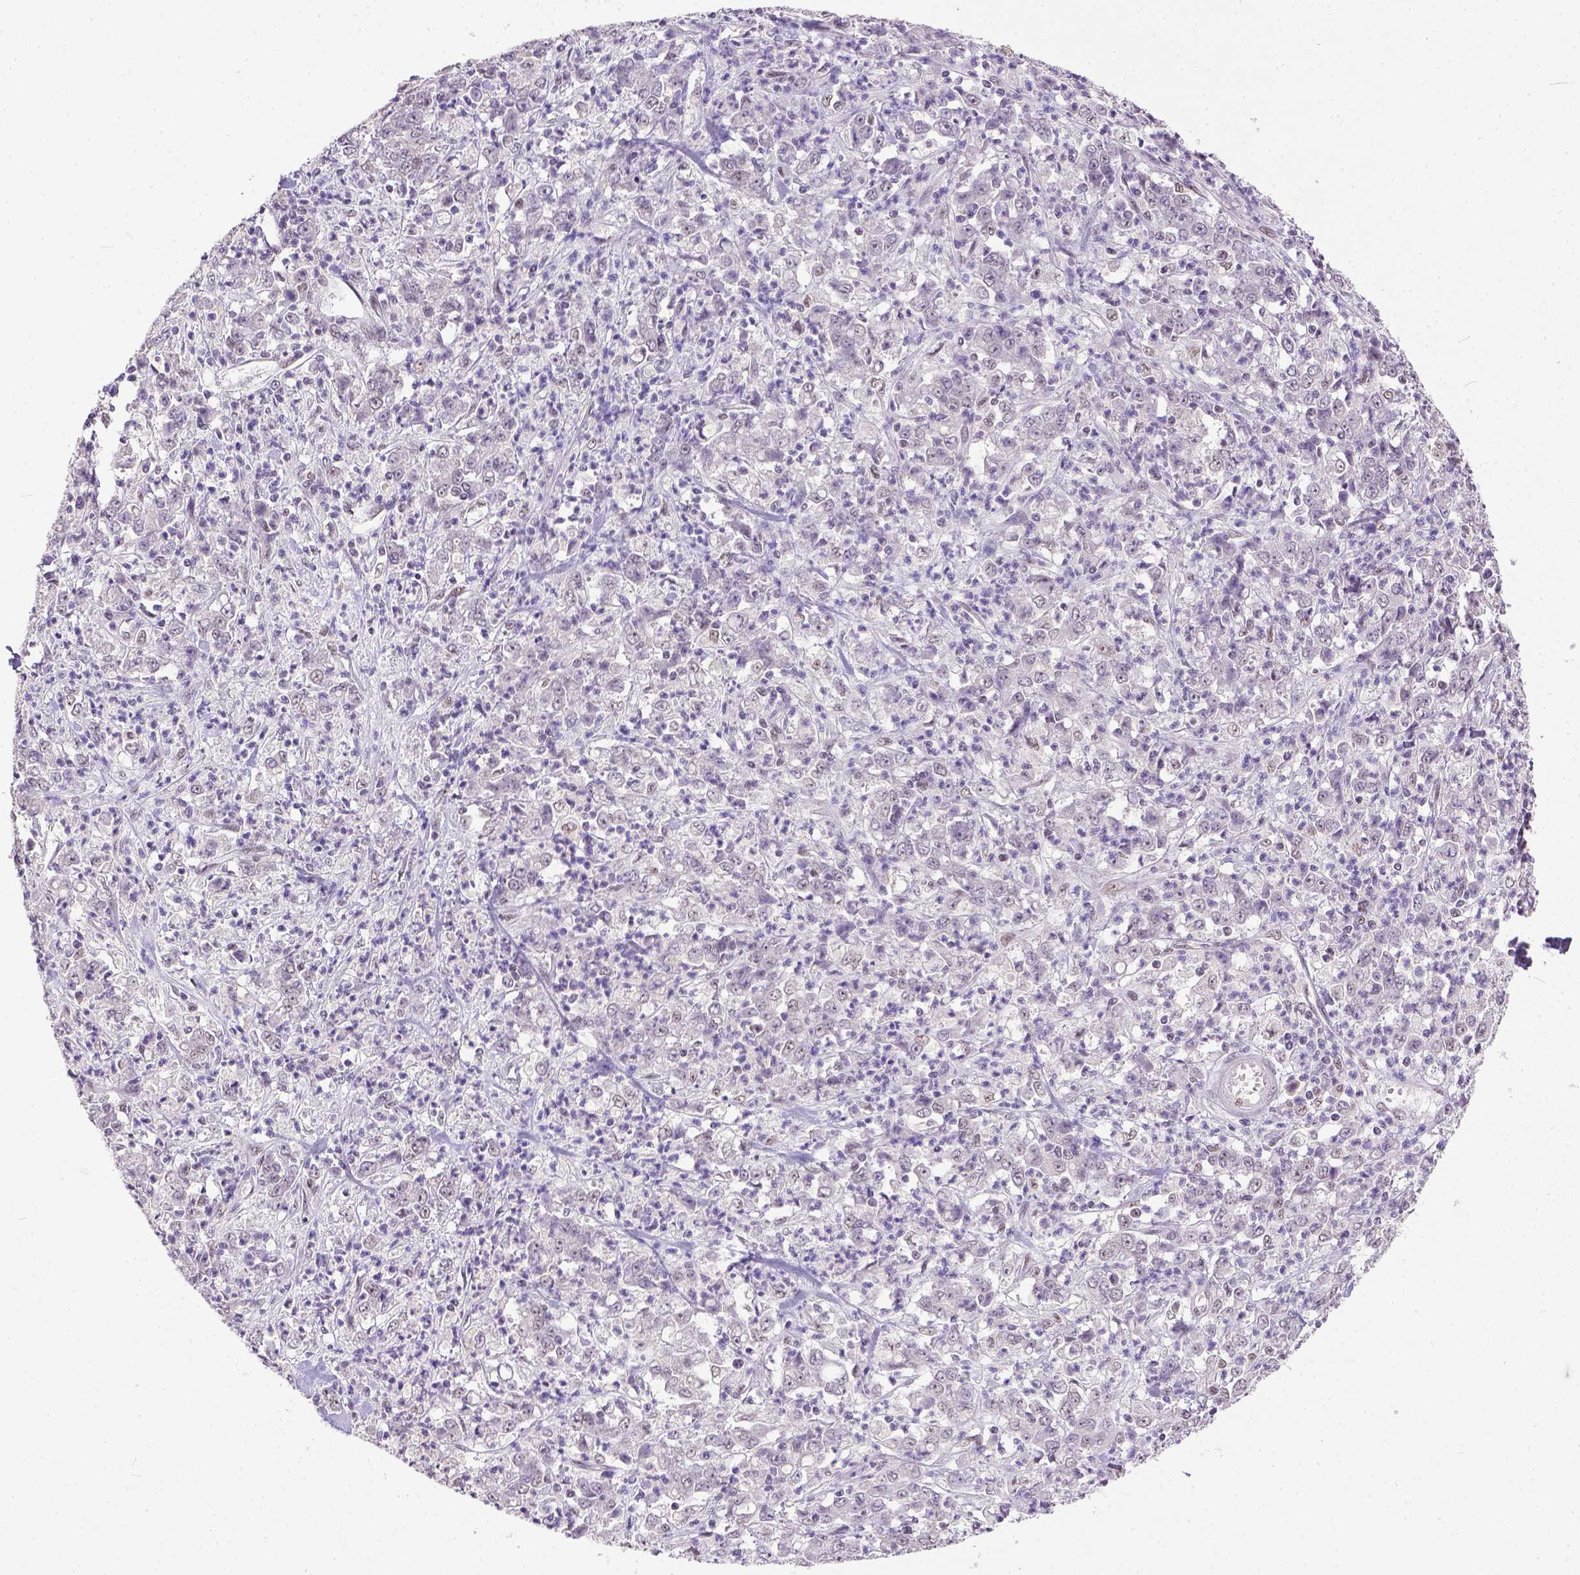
{"staining": {"intensity": "negative", "quantity": "none", "location": "none"}, "tissue": "stomach cancer", "cell_type": "Tumor cells", "image_type": "cancer", "snomed": [{"axis": "morphology", "description": "Adenocarcinoma, NOS"}, {"axis": "topography", "description": "Stomach, lower"}], "caption": "IHC micrograph of neoplastic tissue: human stomach cancer stained with DAB (3,3'-diaminobenzidine) demonstrates no significant protein expression in tumor cells.", "gene": "ERCC1", "patient": {"sex": "female", "age": 71}}